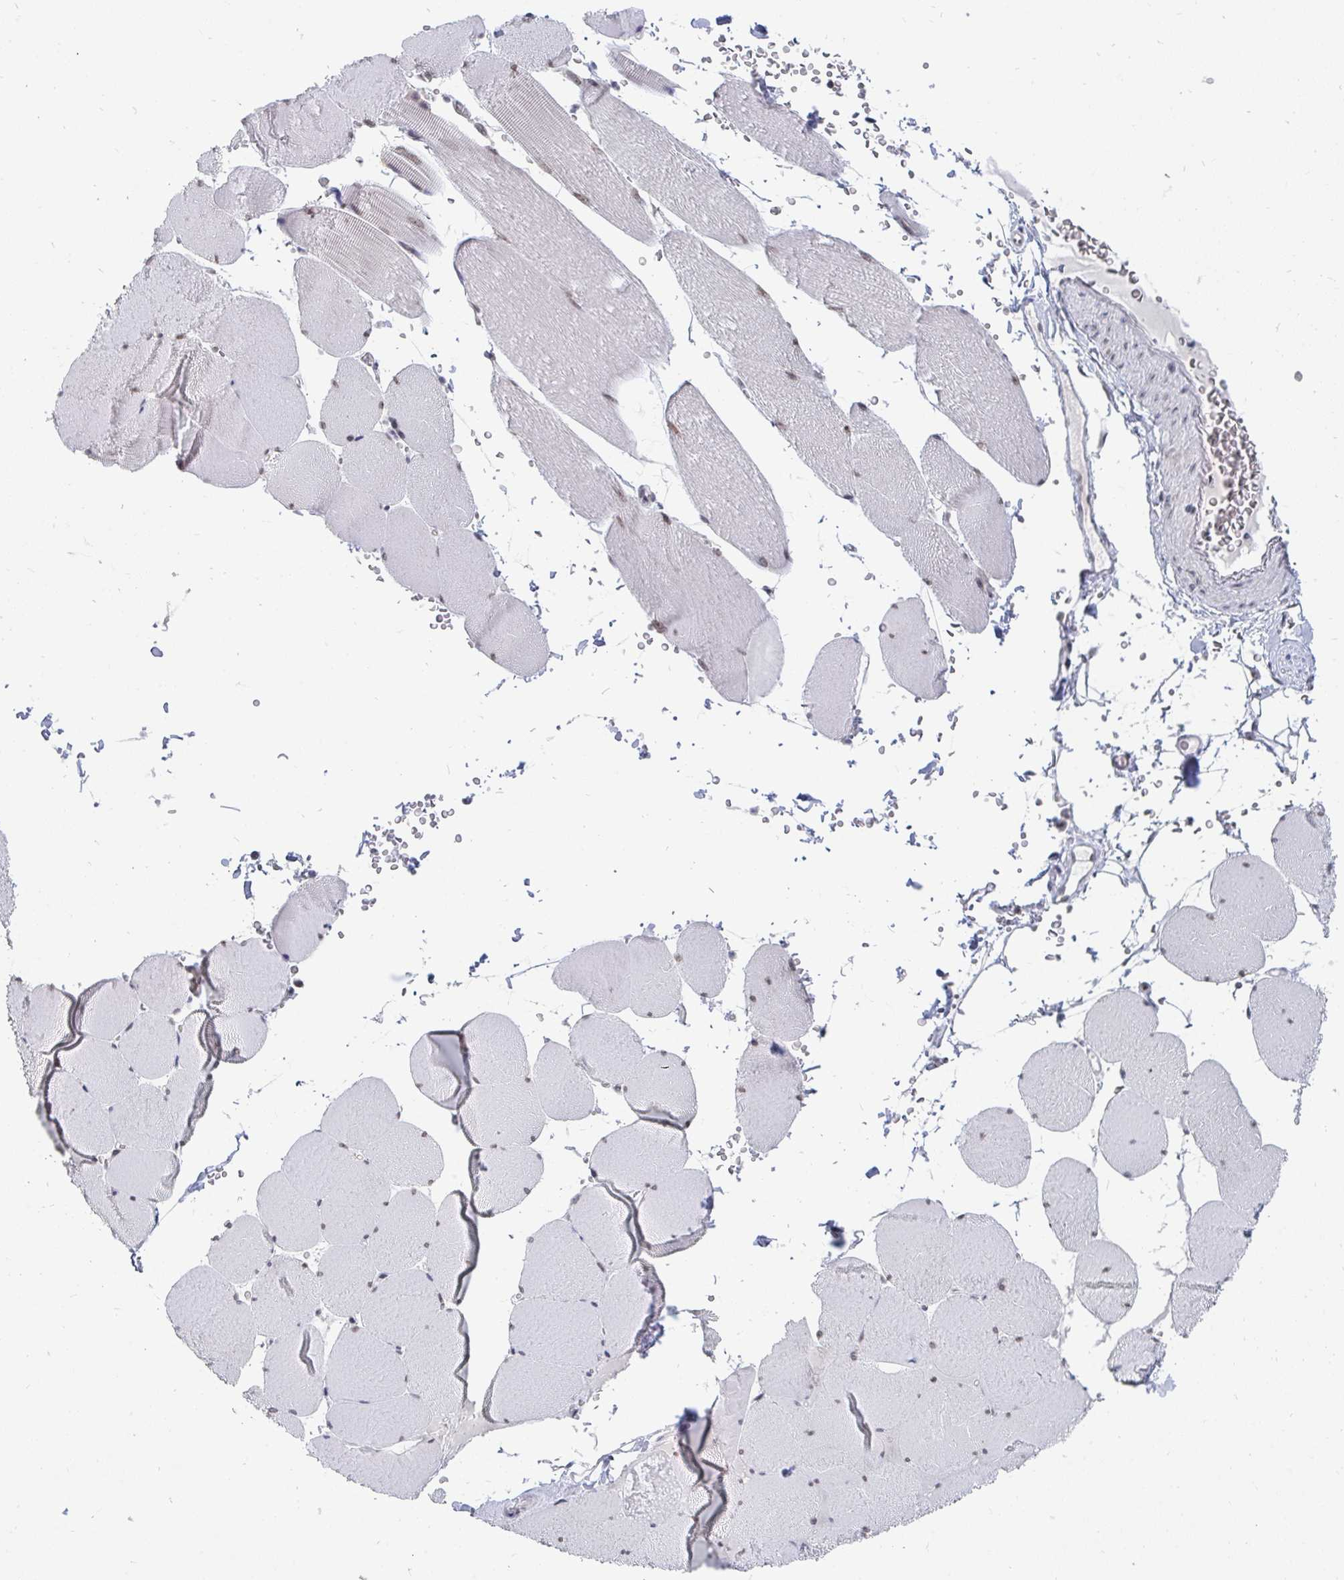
{"staining": {"intensity": "moderate", "quantity": "25%-75%", "location": "nuclear"}, "tissue": "skeletal muscle", "cell_type": "Myocytes", "image_type": "normal", "snomed": [{"axis": "morphology", "description": "Normal tissue, NOS"}, {"axis": "topography", "description": "Skeletal muscle"}, {"axis": "topography", "description": "Head-Neck"}], "caption": "Myocytes demonstrate moderate nuclear positivity in about 25%-75% of cells in benign skeletal muscle. (IHC, brightfield microscopy, high magnification).", "gene": "TRIP12", "patient": {"sex": "male", "age": 66}}